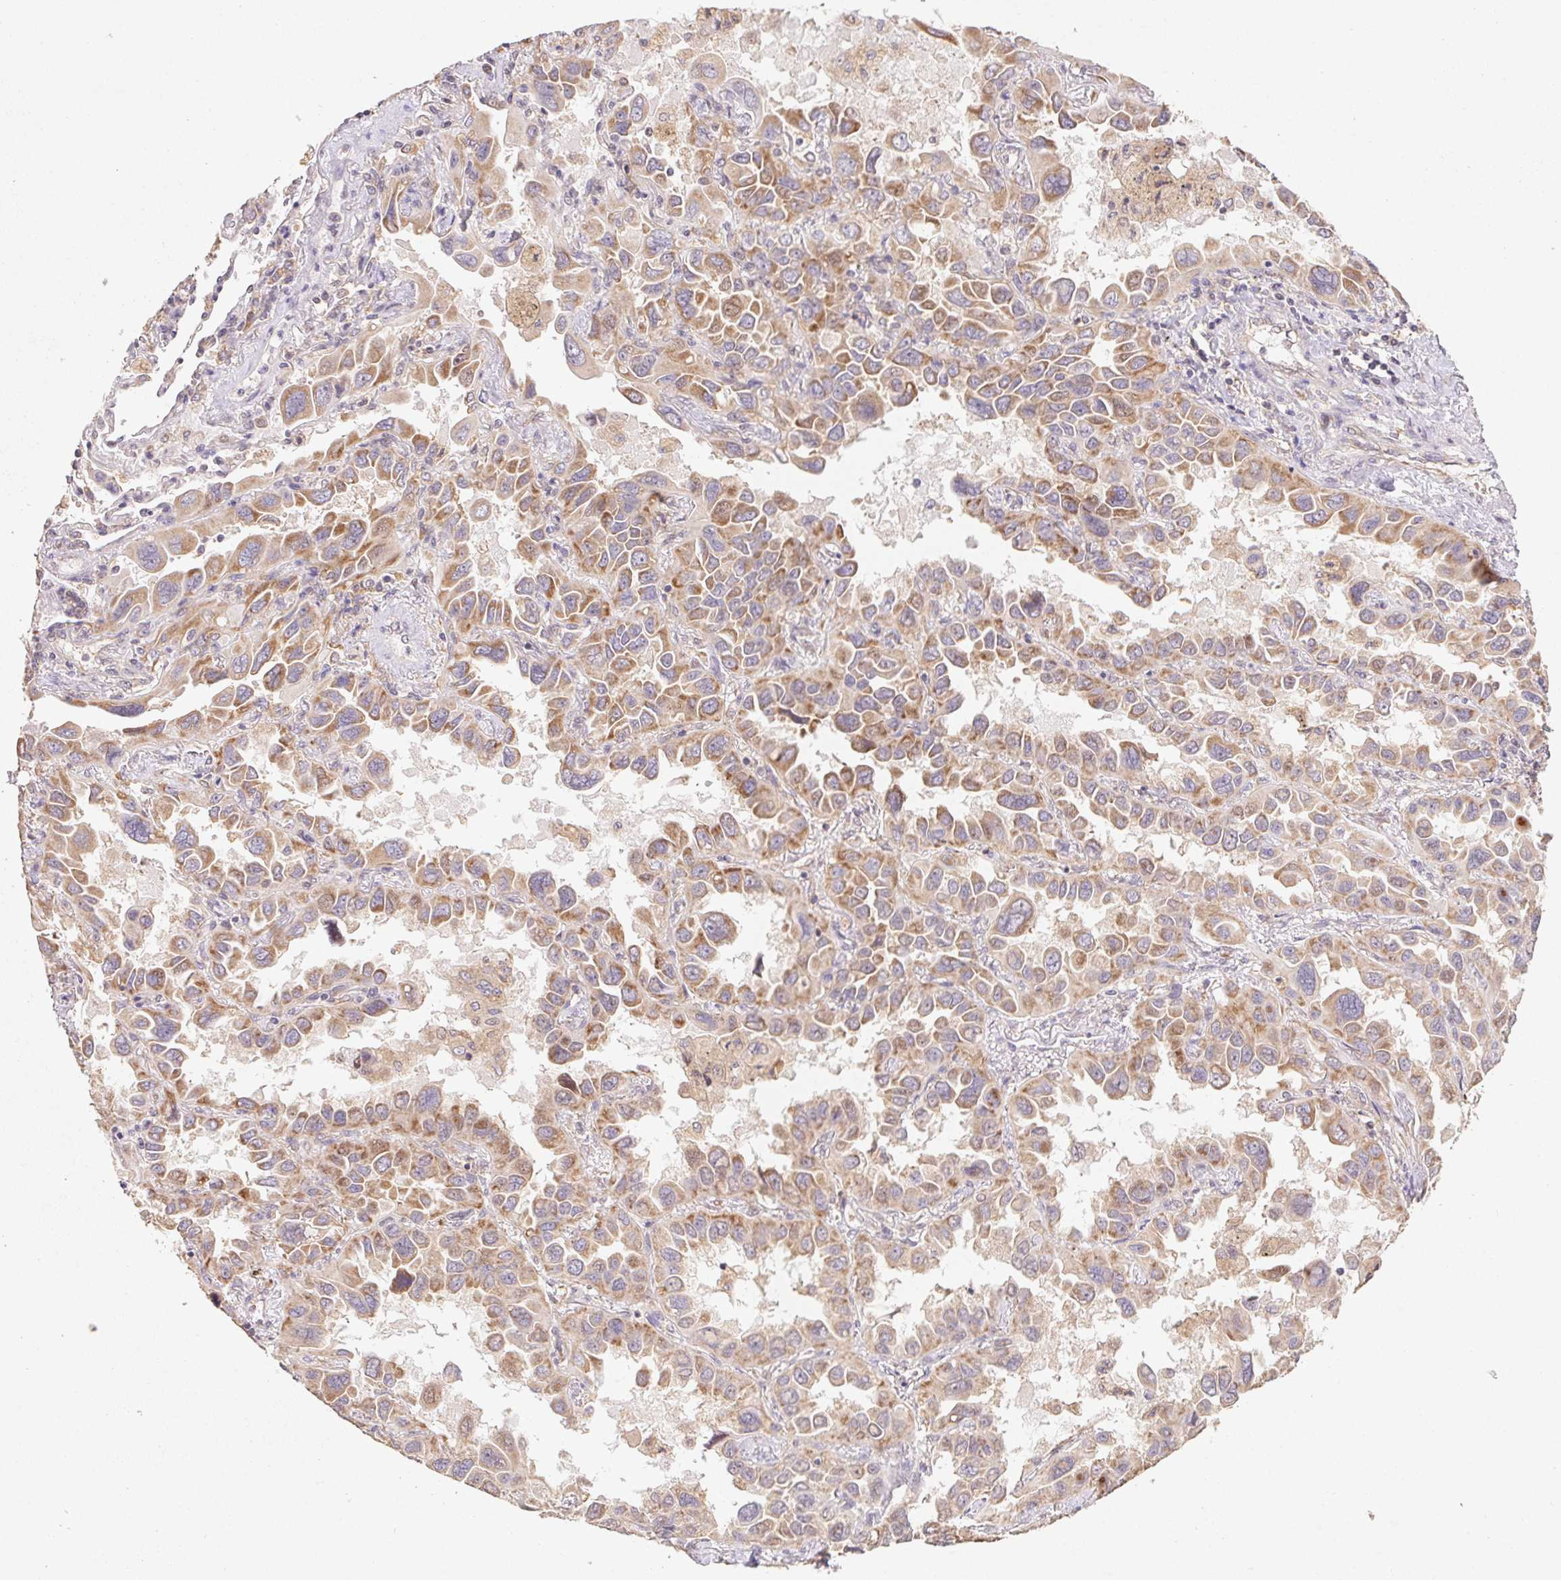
{"staining": {"intensity": "moderate", "quantity": ">75%", "location": "cytoplasmic/membranous"}, "tissue": "lung cancer", "cell_type": "Tumor cells", "image_type": "cancer", "snomed": [{"axis": "morphology", "description": "Adenocarcinoma, NOS"}, {"axis": "topography", "description": "Lung"}], "caption": "A brown stain highlights moderate cytoplasmic/membranous staining of a protein in human lung cancer tumor cells.", "gene": "RPL27A", "patient": {"sex": "male", "age": 64}}